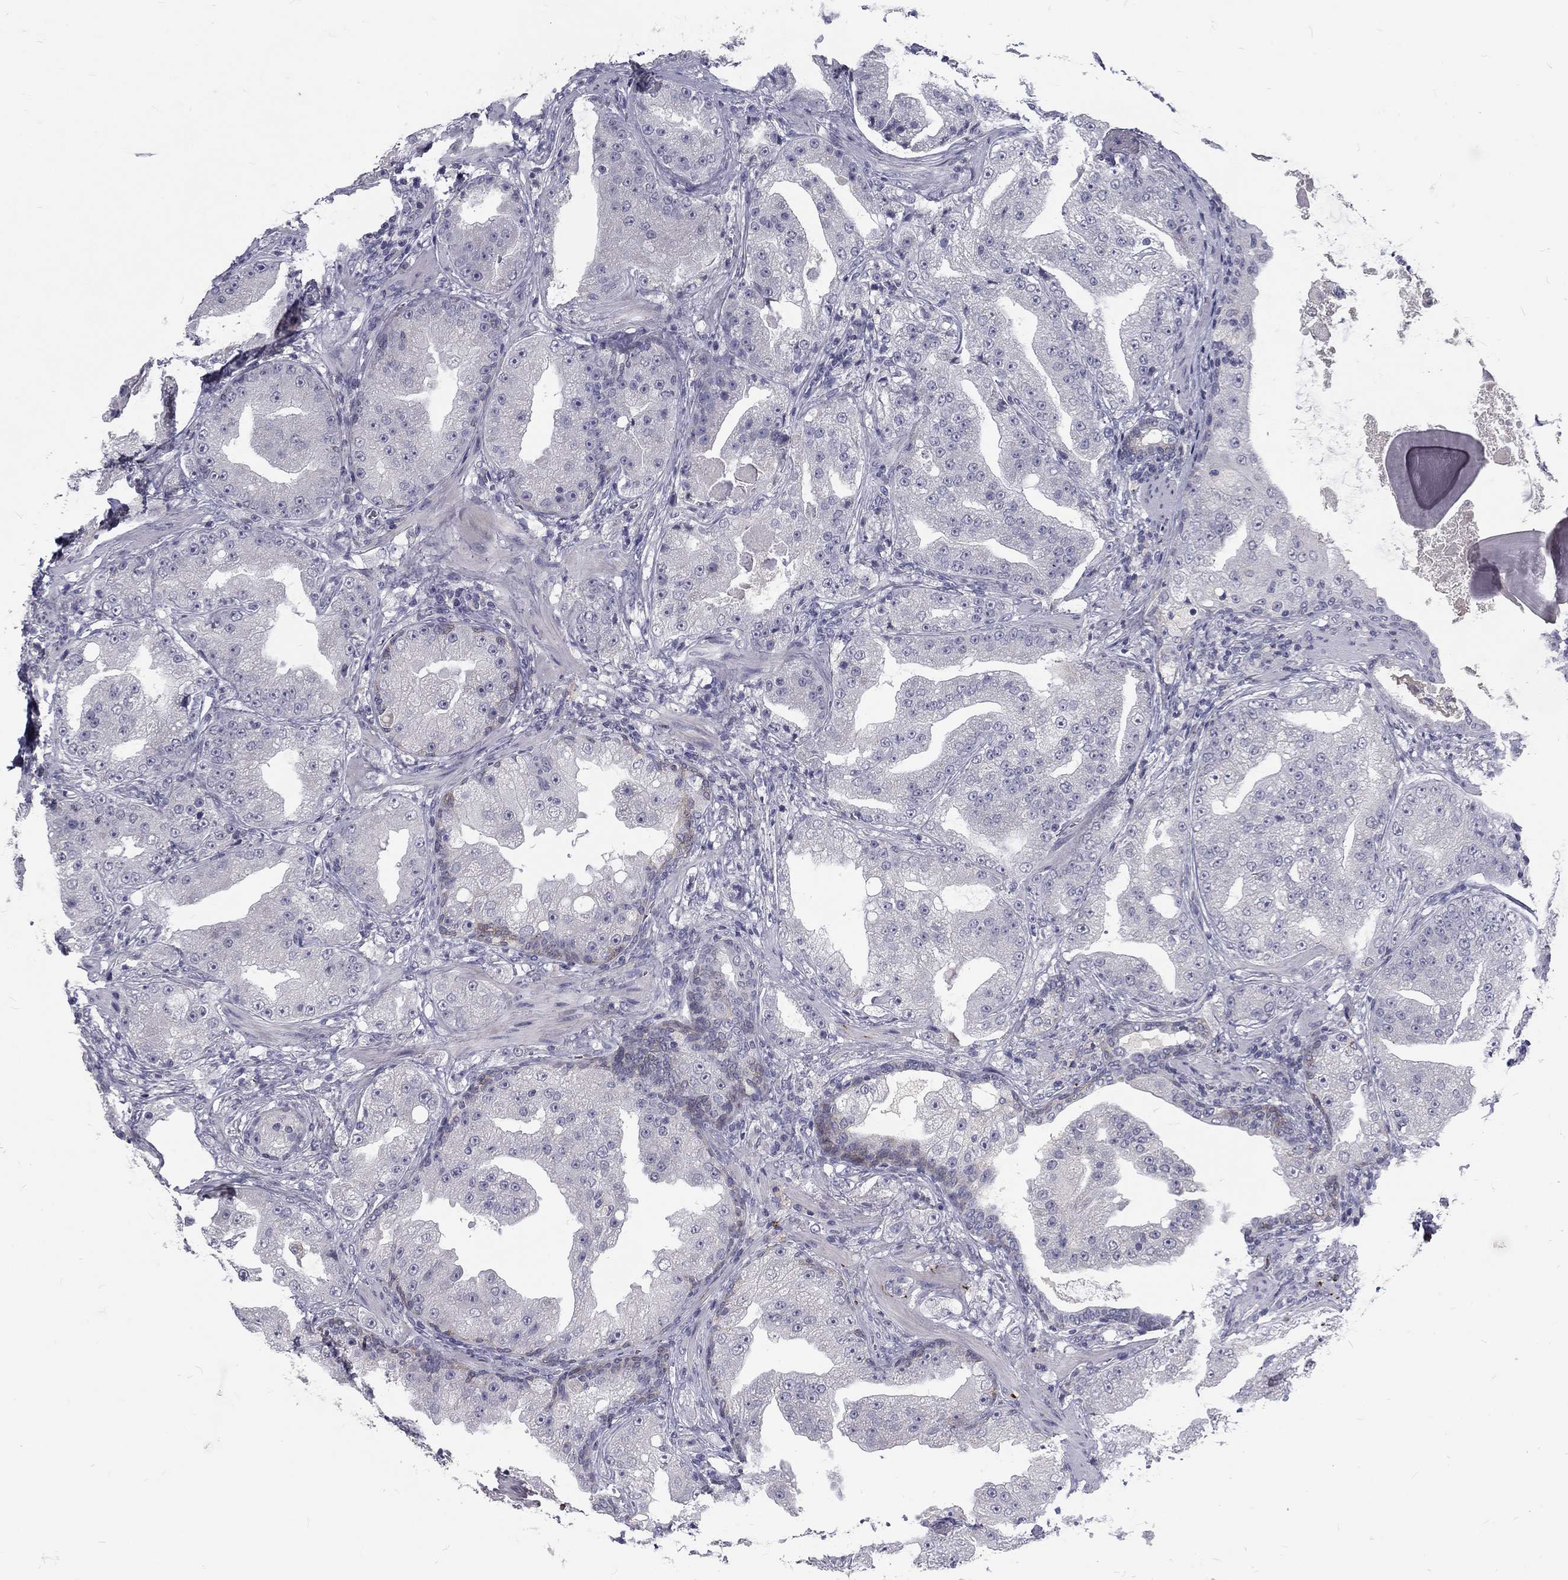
{"staining": {"intensity": "negative", "quantity": "none", "location": "none"}, "tissue": "prostate cancer", "cell_type": "Tumor cells", "image_type": "cancer", "snomed": [{"axis": "morphology", "description": "Adenocarcinoma, Low grade"}, {"axis": "topography", "description": "Prostate"}], "caption": "Prostate cancer (adenocarcinoma (low-grade)) was stained to show a protein in brown. There is no significant expression in tumor cells. (DAB immunohistochemistry (IHC), high magnification).", "gene": "NOS1", "patient": {"sex": "male", "age": 62}}